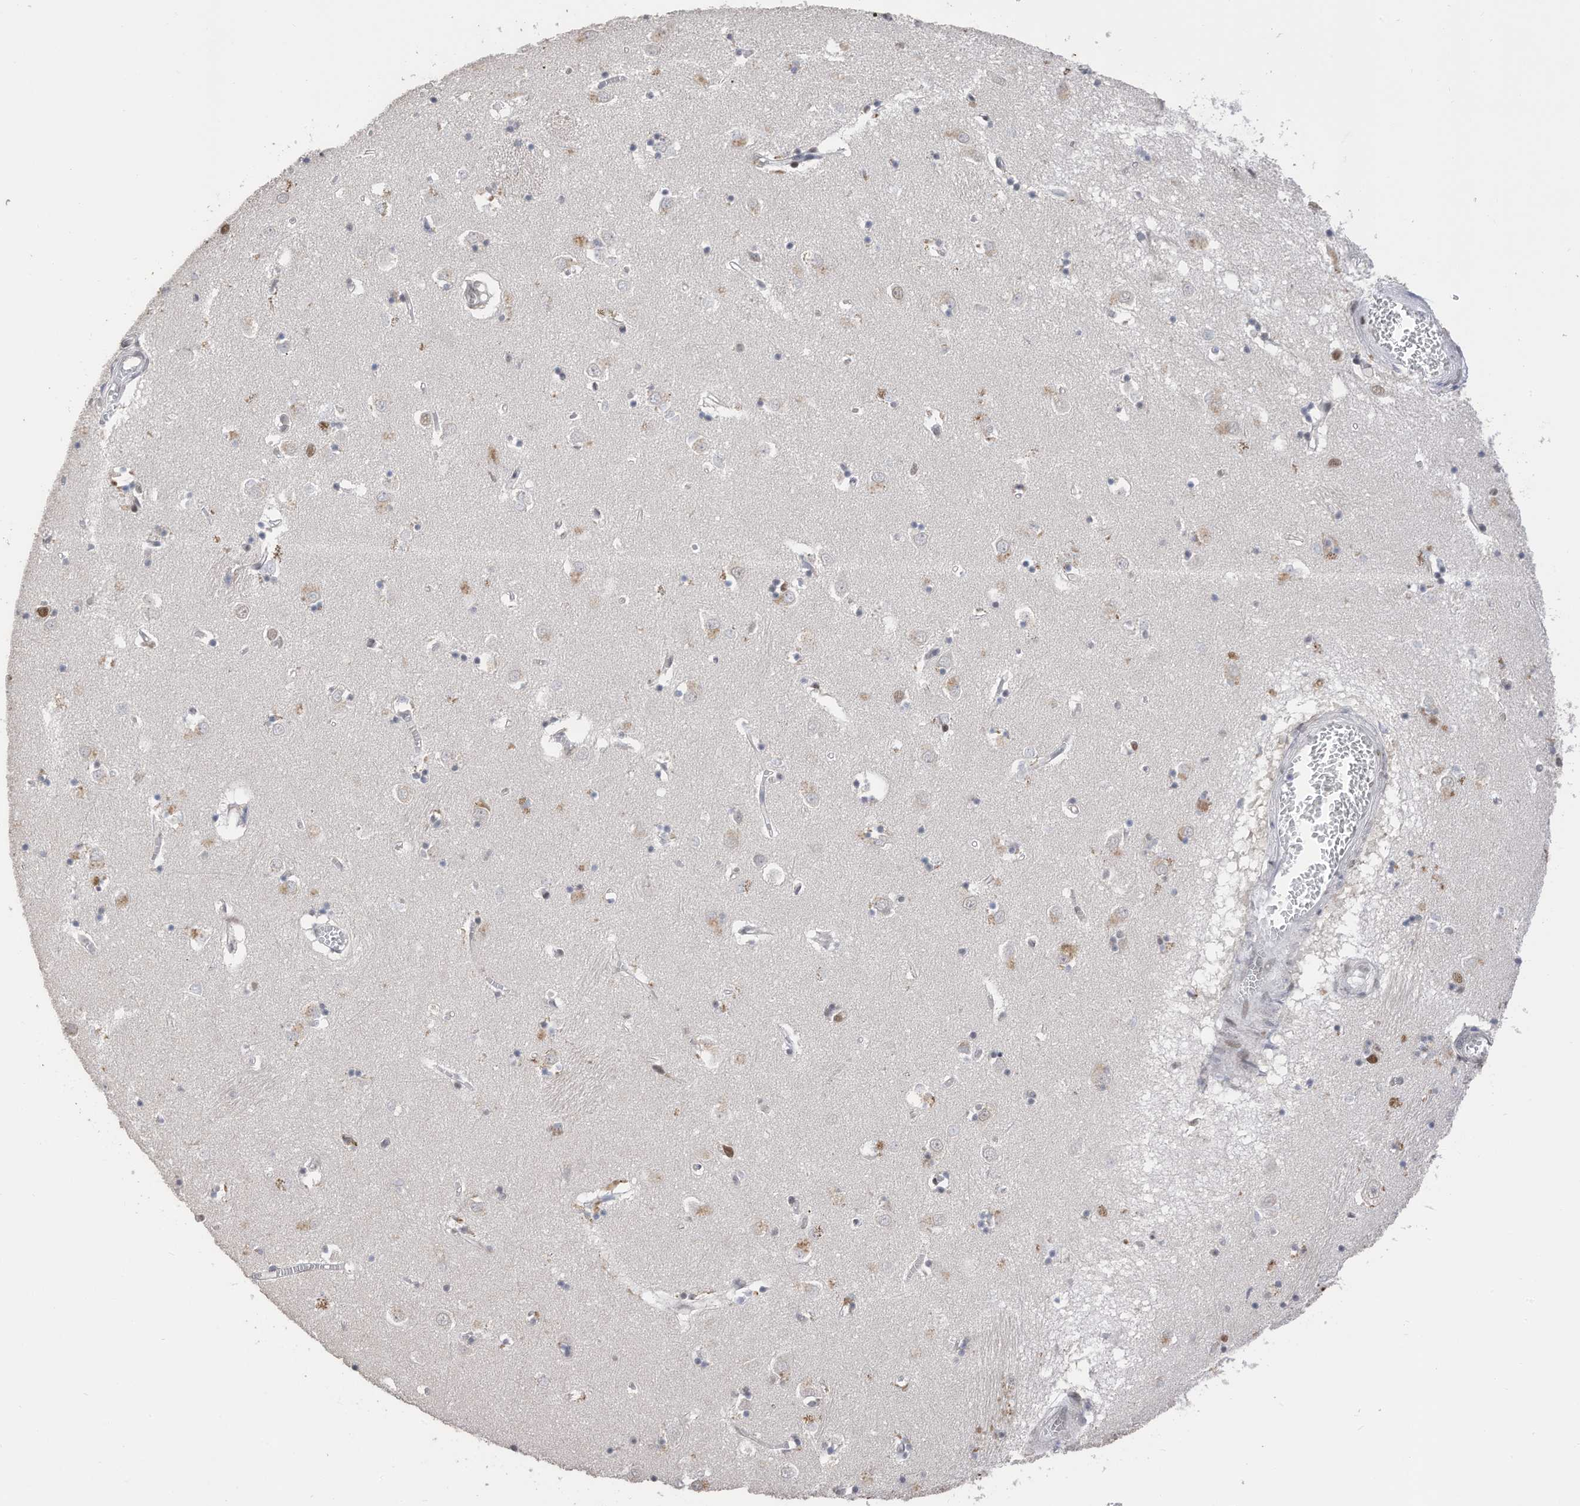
{"staining": {"intensity": "moderate", "quantity": "<25%", "location": "cytoplasmic/membranous"}, "tissue": "caudate", "cell_type": "Glial cells", "image_type": "normal", "snomed": [{"axis": "morphology", "description": "Normal tissue, NOS"}, {"axis": "topography", "description": "Lateral ventricle wall"}], "caption": "A high-resolution image shows immunohistochemistry staining of benign caudate, which demonstrates moderate cytoplasmic/membranous positivity in about <25% of glial cells.", "gene": "RABL3", "patient": {"sex": "male", "age": 70}}